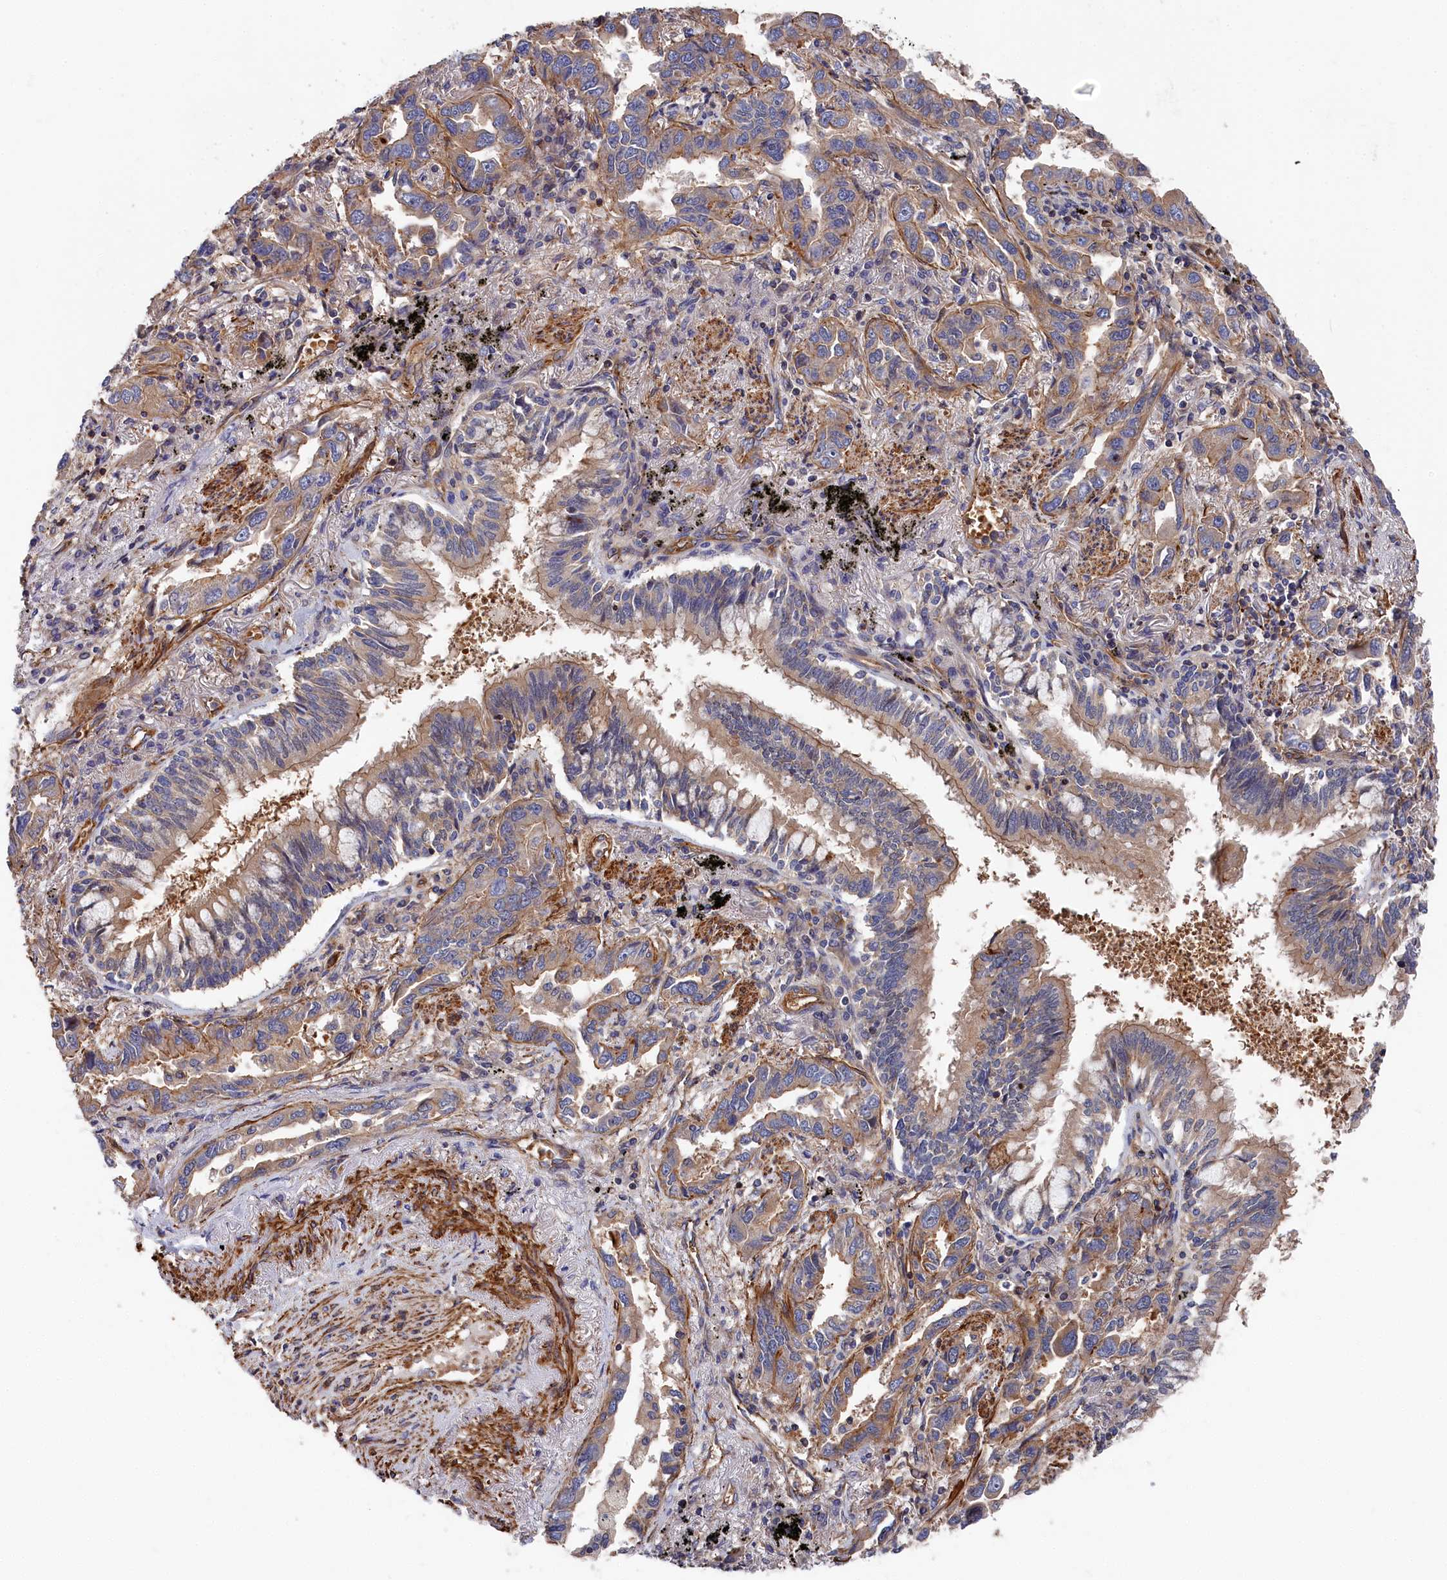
{"staining": {"intensity": "moderate", "quantity": ">75%", "location": "cytoplasmic/membranous"}, "tissue": "lung cancer", "cell_type": "Tumor cells", "image_type": "cancer", "snomed": [{"axis": "morphology", "description": "Adenocarcinoma, NOS"}, {"axis": "topography", "description": "Lung"}], "caption": "Tumor cells show medium levels of moderate cytoplasmic/membranous positivity in about >75% of cells in adenocarcinoma (lung).", "gene": "LDHD", "patient": {"sex": "male", "age": 67}}